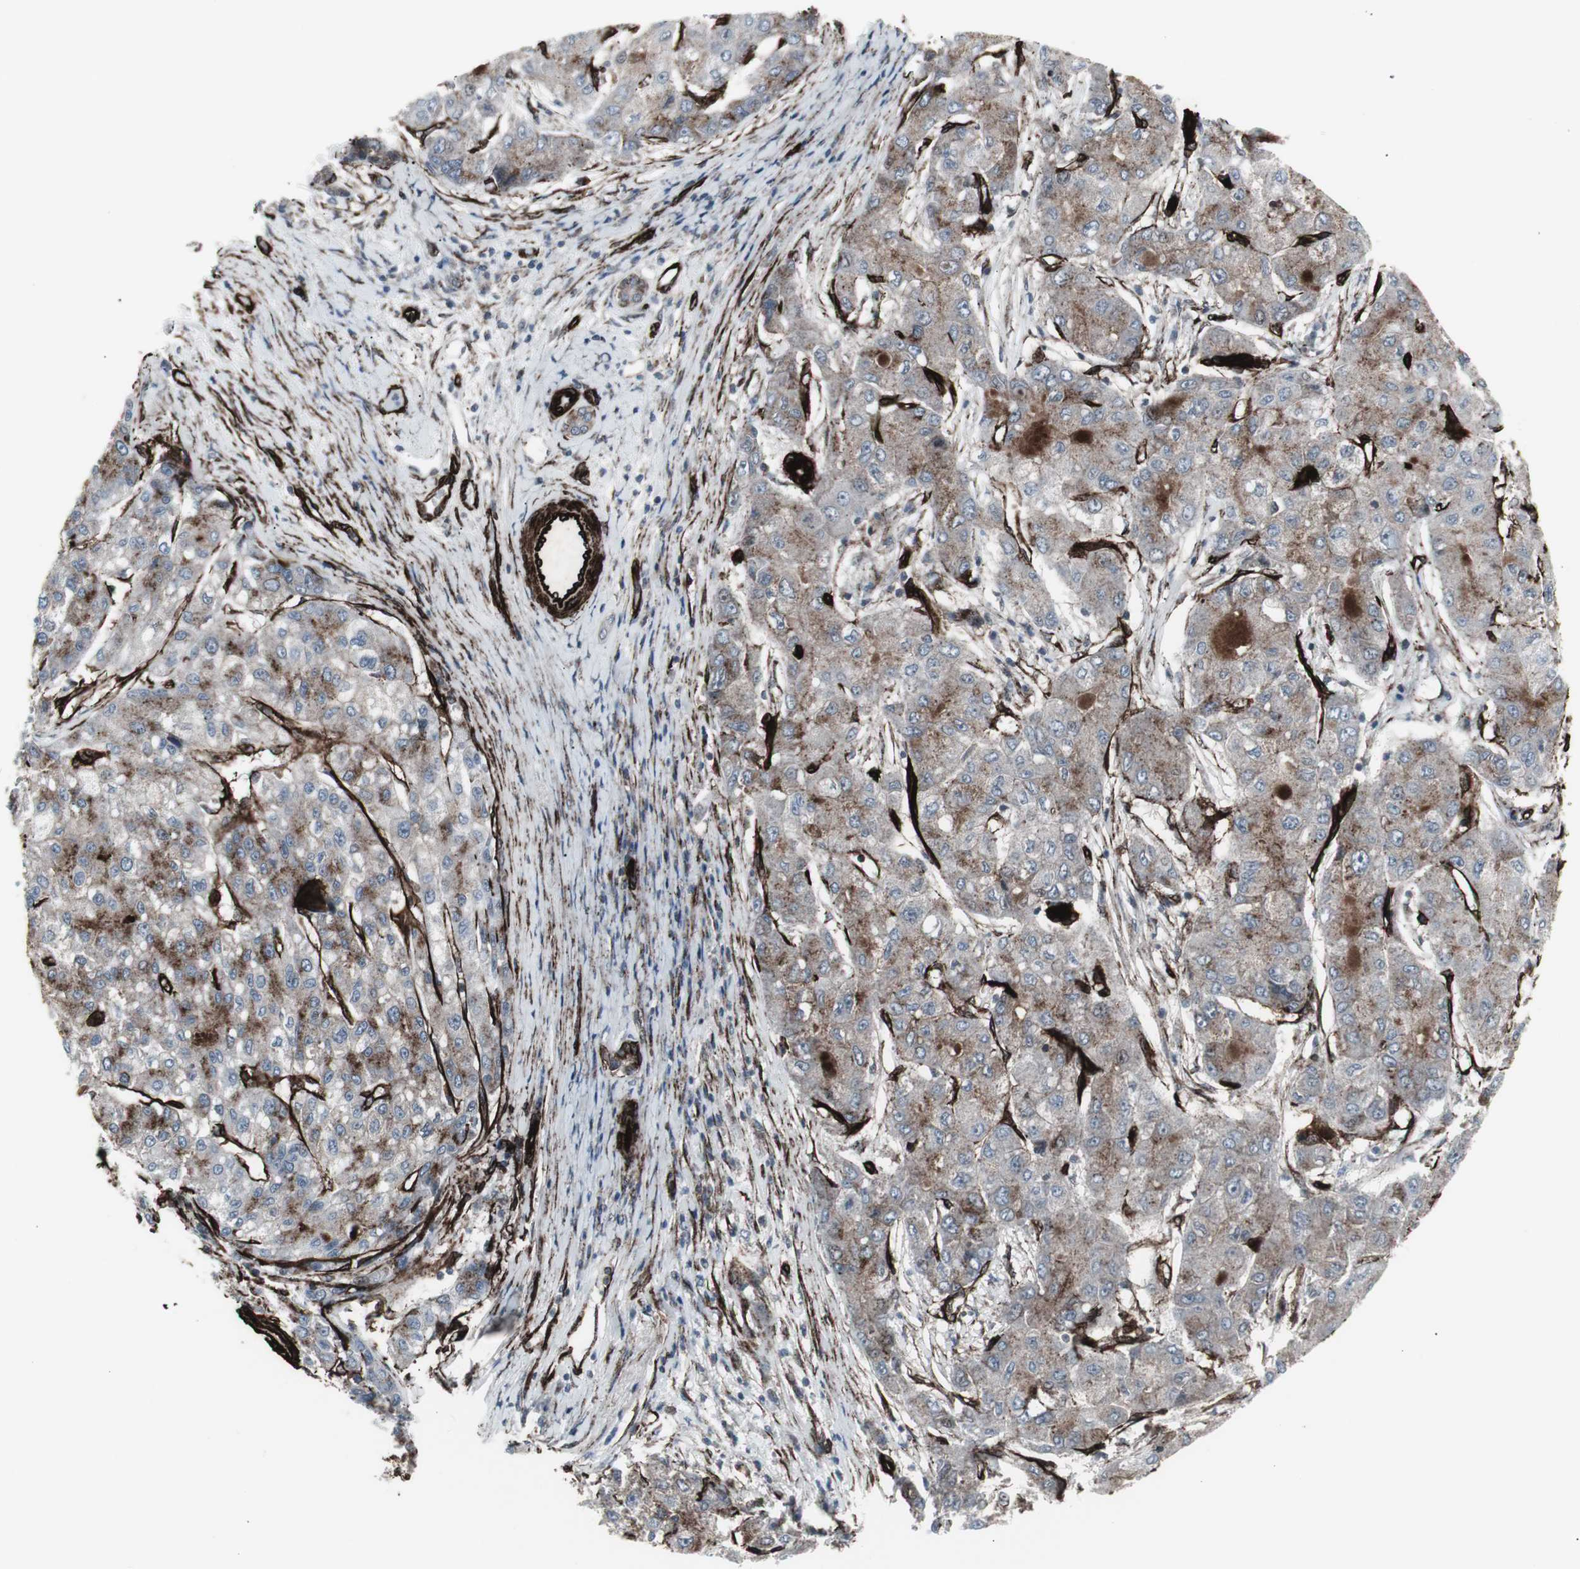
{"staining": {"intensity": "weak", "quantity": ">75%", "location": "cytoplasmic/membranous"}, "tissue": "liver cancer", "cell_type": "Tumor cells", "image_type": "cancer", "snomed": [{"axis": "morphology", "description": "Carcinoma, Hepatocellular, NOS"}, {"axis": "topography", "description": "Liver"}], "caption": "Weak cytoplasmic/membranous staining for a protein is present in about >75% of tumor cells of liver hepatocellular carcinoma using IHC.", "gene": "PDGFA", "patient": {"sex": "male", "age": 80}}